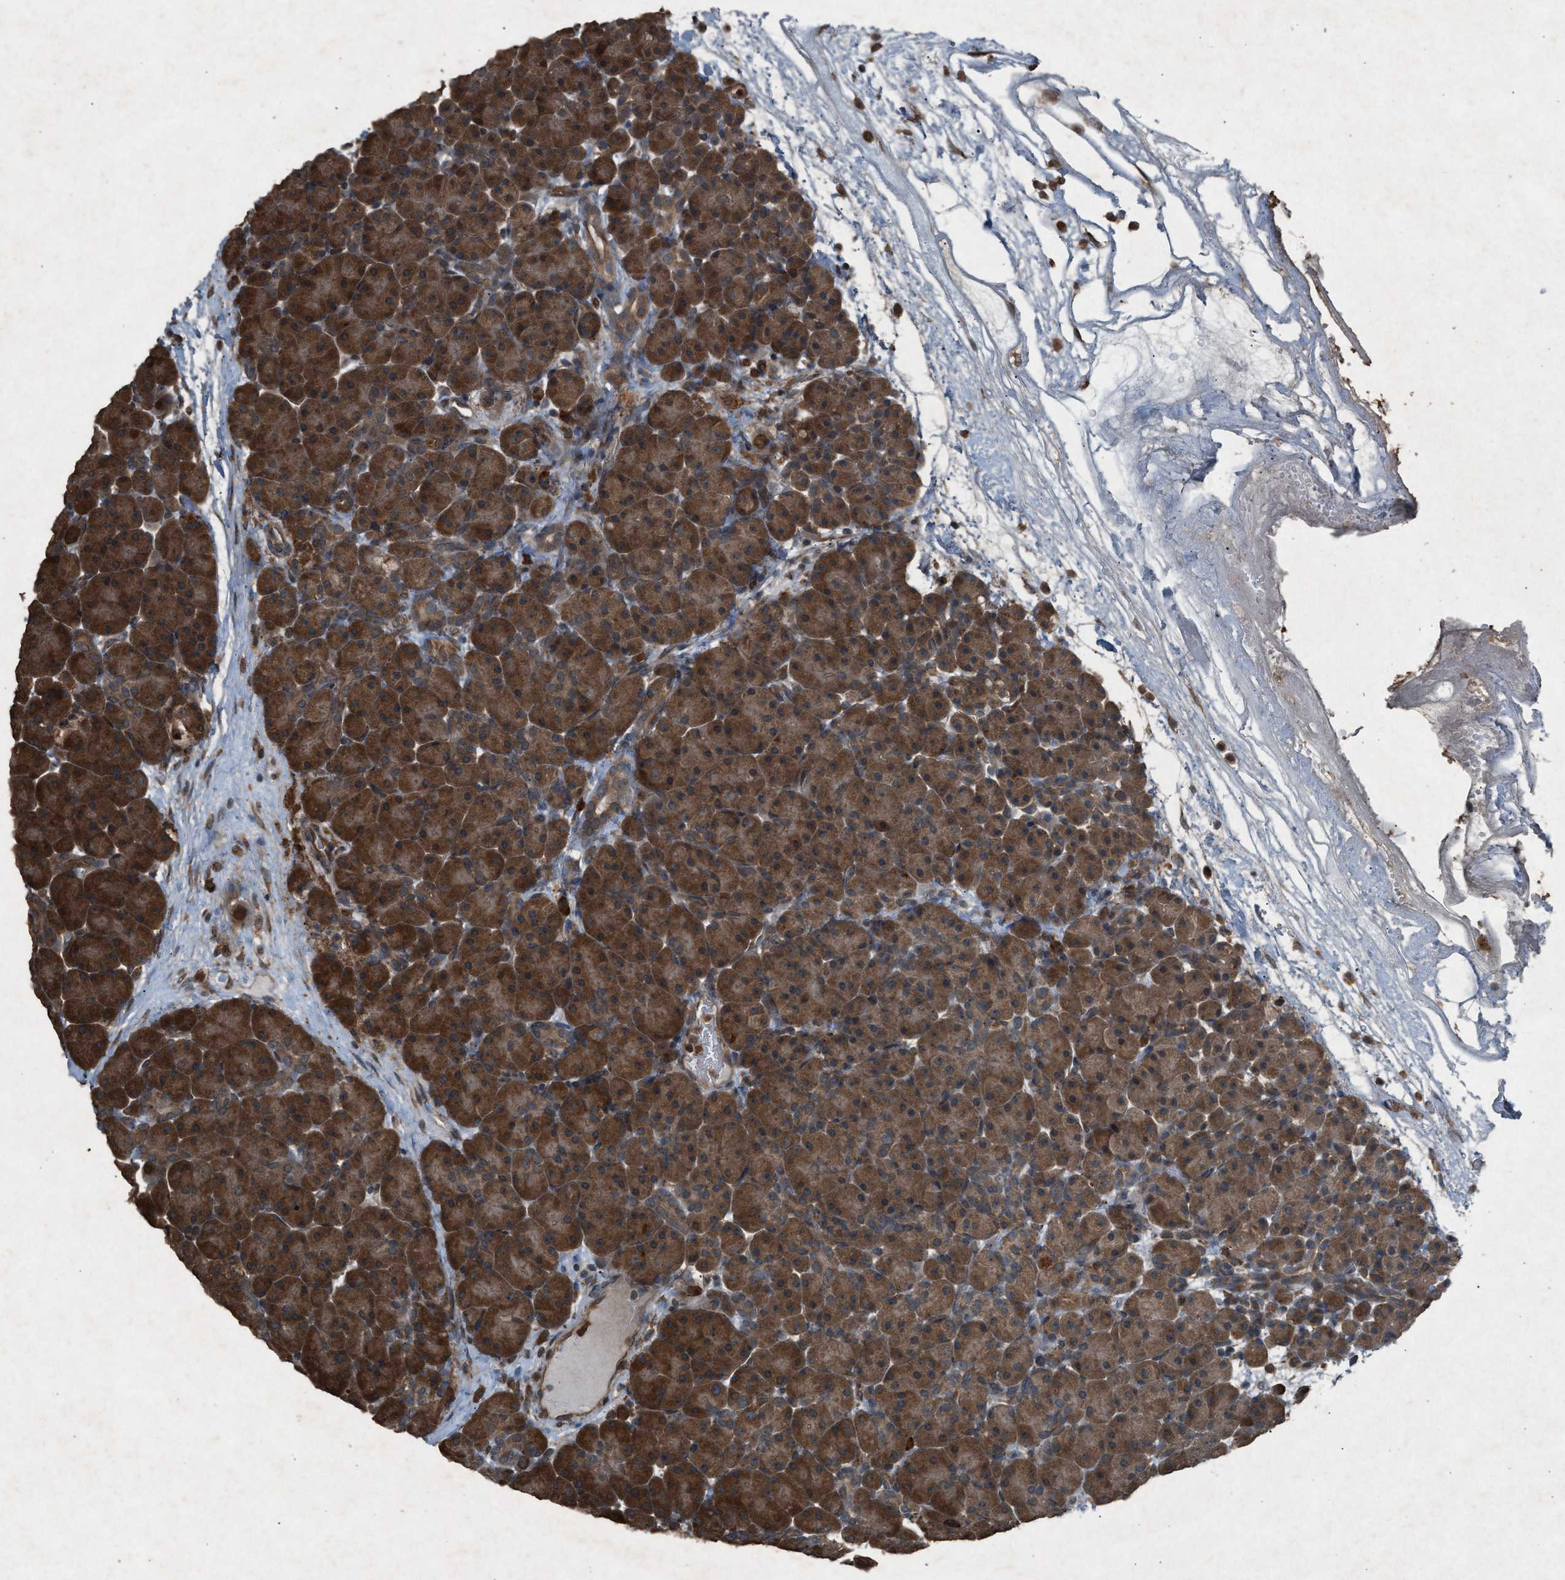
{"staining": {"intensity": "strong", "quantity": ">75%", "location": "cytoplasmic/membranous"}, "tissue": "pancreas", "cell_type": "Exocrine glandular cells", "image_type": "normal", "snomed": [{"axis": "morphology", "description": "Normal tissue, NOS"}, {"axis": "topography", "description": "Pancreas"}], "caption": "DAB immunohistochemical staining of normal pancreas demonstrates strong cytoplasmic/membranous protein staining in approximately >75% of exocrine glandular cells. Using DAB (3,3'-diaminobenzidine) (brown) and hematoxylin (blue) stains, captured at high magnification using brightfield microscopy.", "gene": "CALR", "patient": {"sex": "male", "age": 66}}